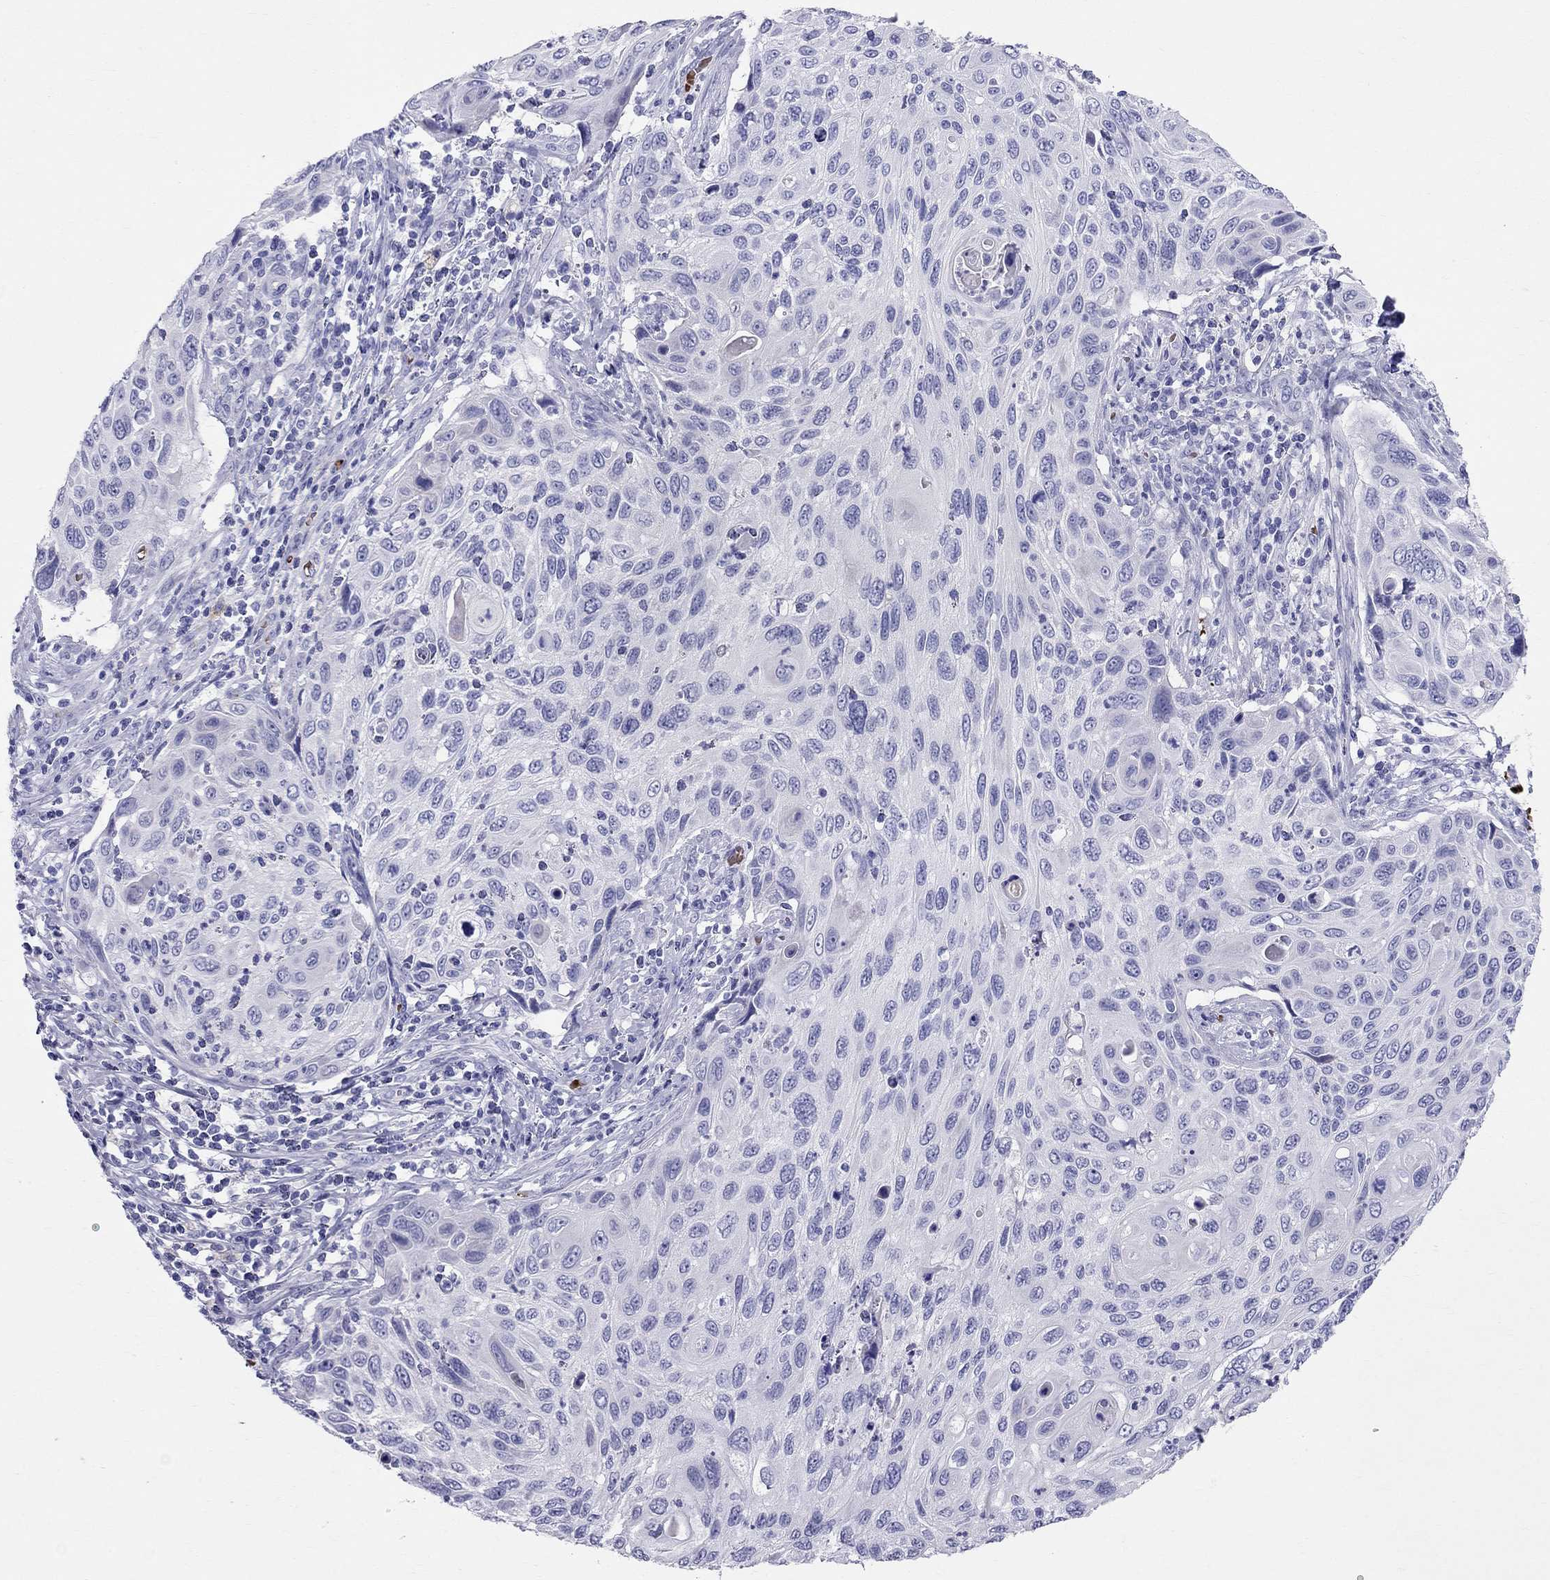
{"staining": {"intensity": "negative", "quantity": "none", "location": "none"}, "tissue": "cervical cancer", "cell_type": "Tumor cells", "image_type": "cancer", "snomed": [{"axis": "morphology", "description": "Squamous cell carcinoma, NOS"}, {"axis": "topography", "description": "Cervix"}], "caption": "Cervical cancer (squamous cell carcinoma) stained for a protein using IHC shows no staining tumor cells.", "gene": "DNAAF6", "patient": {"sex": "female", "age": 70}}